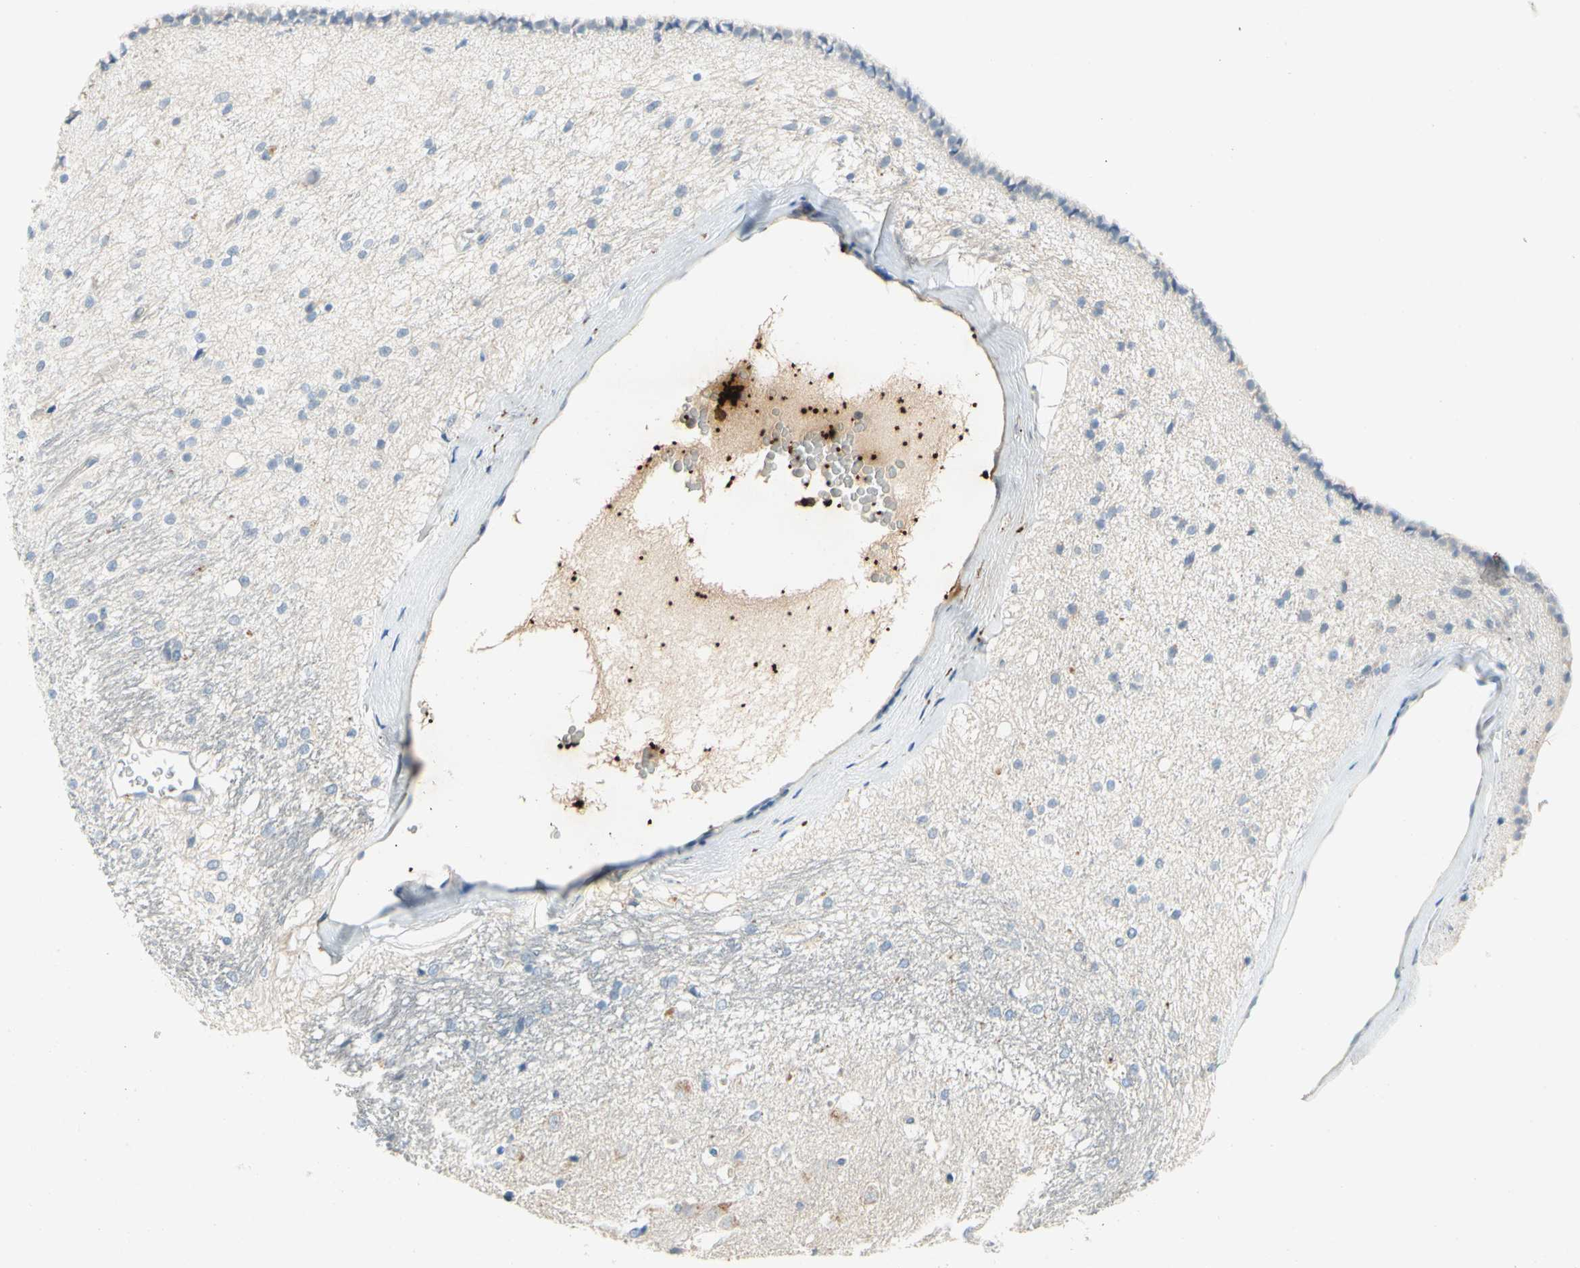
{"staining": {"intensity": "negative", "quantity": "none", "location": "none"}, "tissue": "hippocampus", "cell_type": "Glial cells", "image_type": "normal", "snomed": [{"axis": "morphology", "description": "Normal tissue, NOS"}, {"axis": "topography", "description": "Hippocampus"}], "caption": "Immunohistochemistry (IHC) photomicrograph of benign hippocampus stained for a protein (brown), which displays no expression in glial cells.", "gene": "ENSG00000288796", "patient": {"sex": "female", "age": 19}}